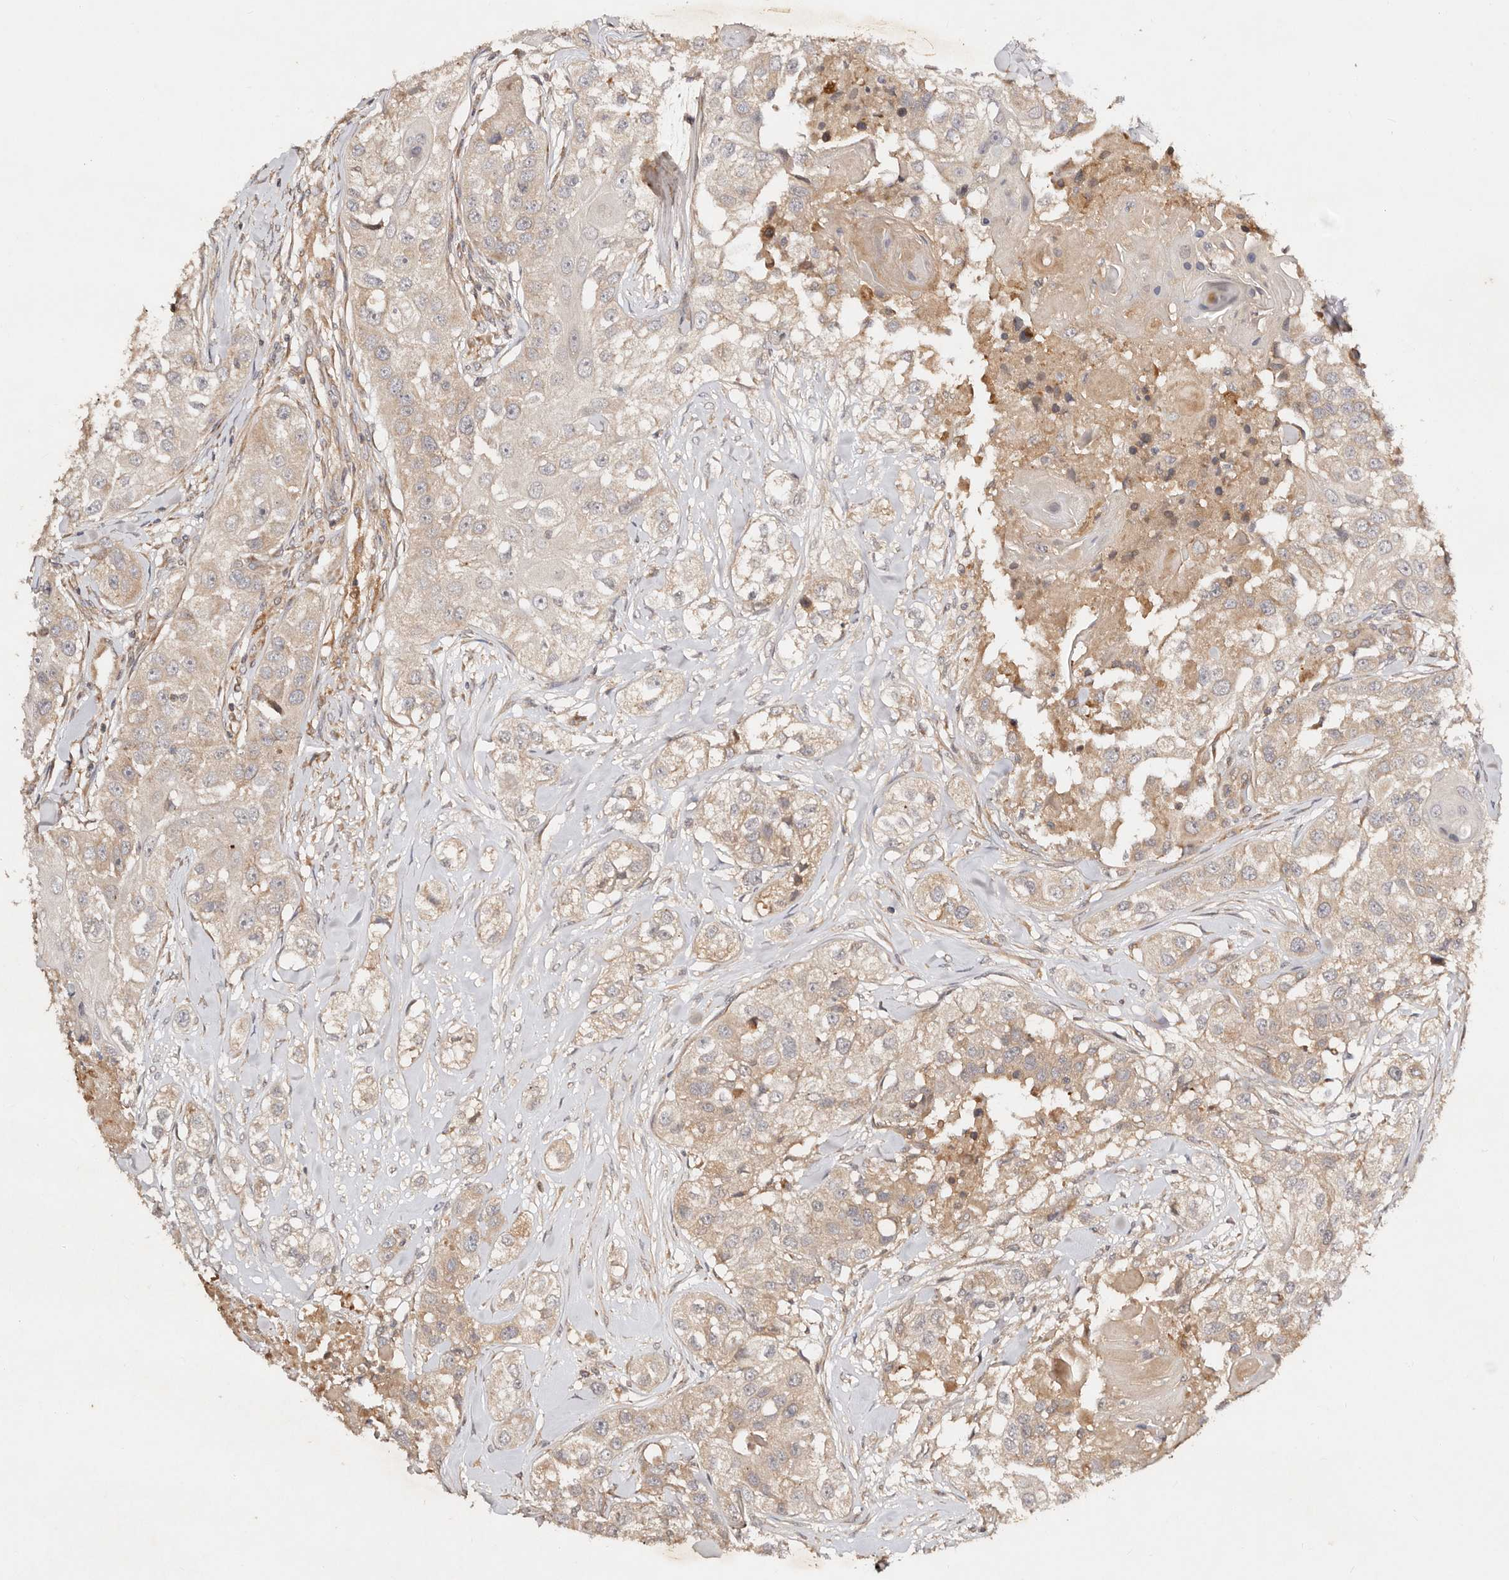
{"staining": {"intensity": "weak", "quantity": "<25%", "location": "cytoplasmic/membranous"}, "tissue": "head and neck cancer", "cell_type": "Tumor cells", "image_type": "cancer", "snomed": [{"axis": "morphology", "description": "Normal tissue, NOS"}, {"axis": "morphology", "description": "Squamous cell carcinoma, NOS"}, {"axis": "topography", "description": "Skeletal muscle"}, {"axis": "topography", "description": "Head-Neck"}], "caption": "This image is of head and neck cancer (squamous cell carcinoma) stained with immunohistochemistry to label a protein in brown with the nuclei are counter-stained blue. There is no positivity in tumor cells. Brightfield microscopy of immunohistochemistry stained with DAB (3,3'-diaminobenzidine) (brown) and hematoxylin (blue), captured at high magnification.", "gene": "DENND11", "patient": {"sex": "male", "age": 51}}